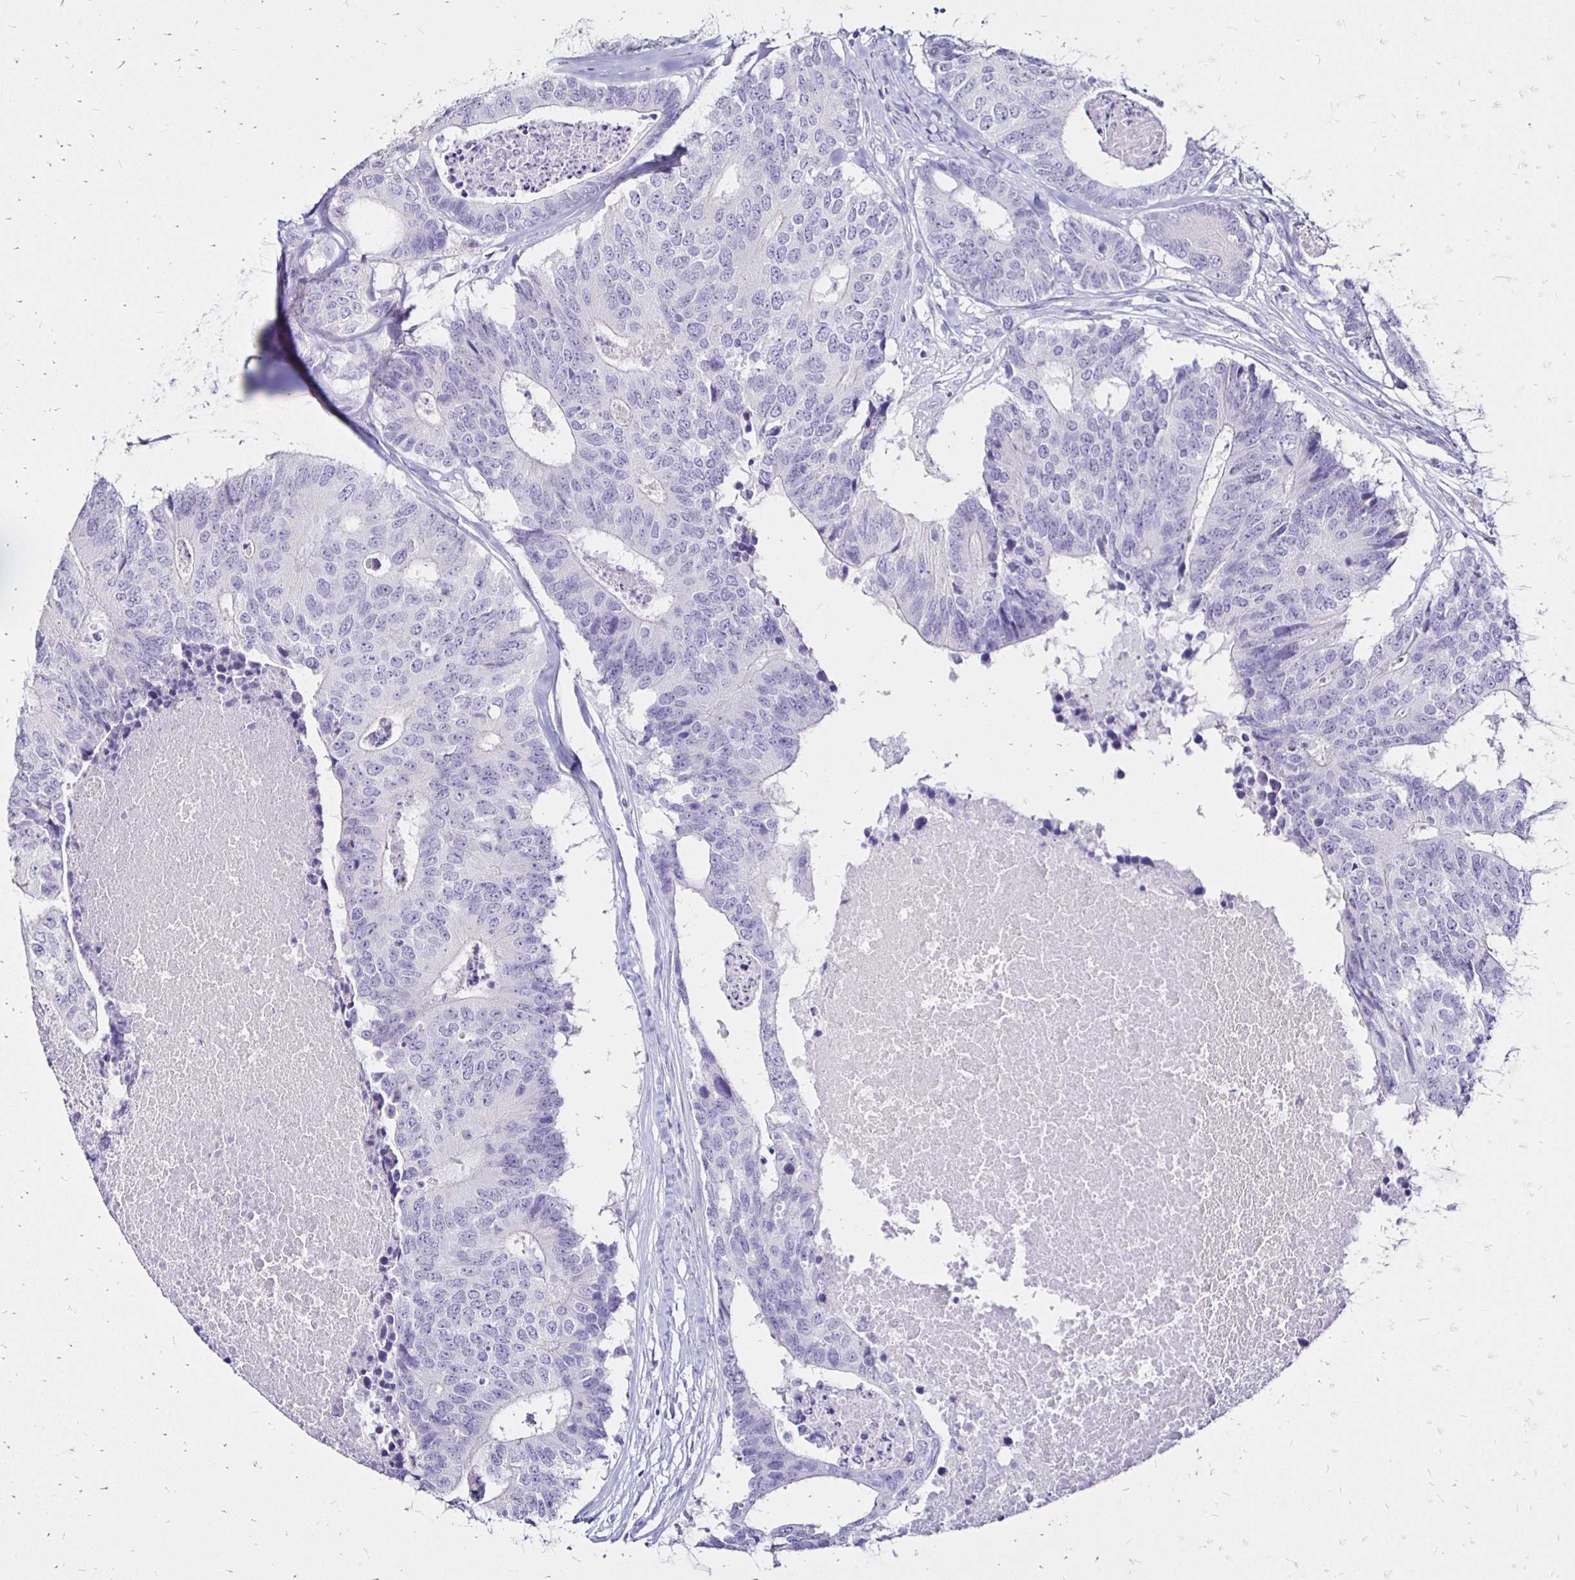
{"staining": {"intensity": "negative", "quantity": "none", "location": "none"}, "tissue": "colorectal cancer", "cell_type": "Tumor cells", "image_type": "cancer", "snomed": [{"axis": "morphology", "description": "Adenocarcinoma, NOS"}, {"axis": "topography", "description": "Colon"}], "caption": "Colorectal cancer (adenocarcinoma) was stained to show a protein in brown. There is no significant positivity in tumor cells.", "gene": "IRGC", "patient": {"sex": "female", "age": 67}}